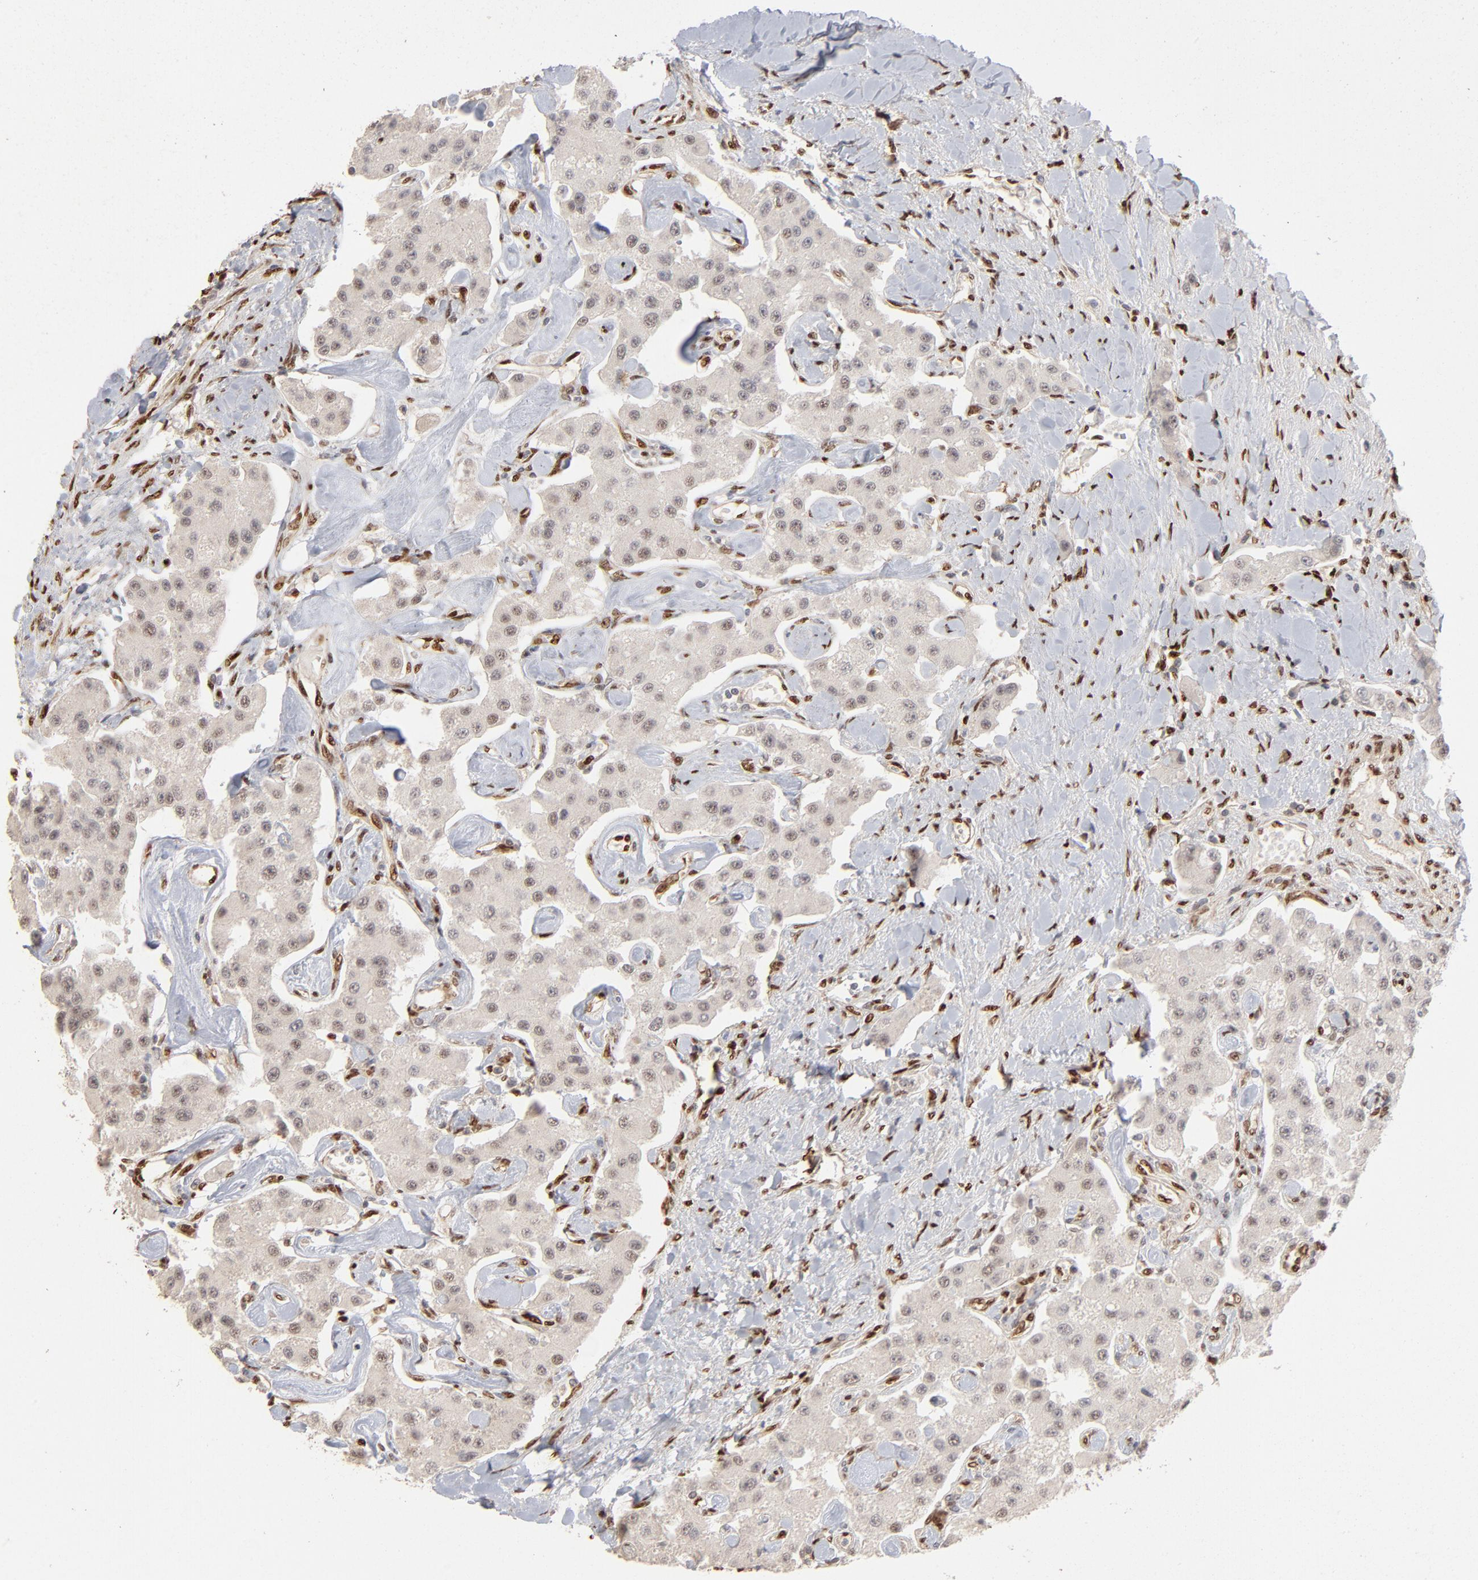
{"staining": {"intensity": "weak", "quantity": "25%-75%", "location": "nuclear"}, "tissue": "carcinoid", "cell_type": "Tumor cells", "image_type": "cancer", "snomed": [{"axis": "morphology", "description": "Carcinoid, malignant, NOS"}, {"axis": "topography", "description": "Pancreas"}], "caption": "Brown immunohistochemical staining in human carcinoid demonstrates weak nuclear staining in about 25%-75% of tumor cells.", "gene": "NFIB", "patient": {"sex": "male", "age": 41}}